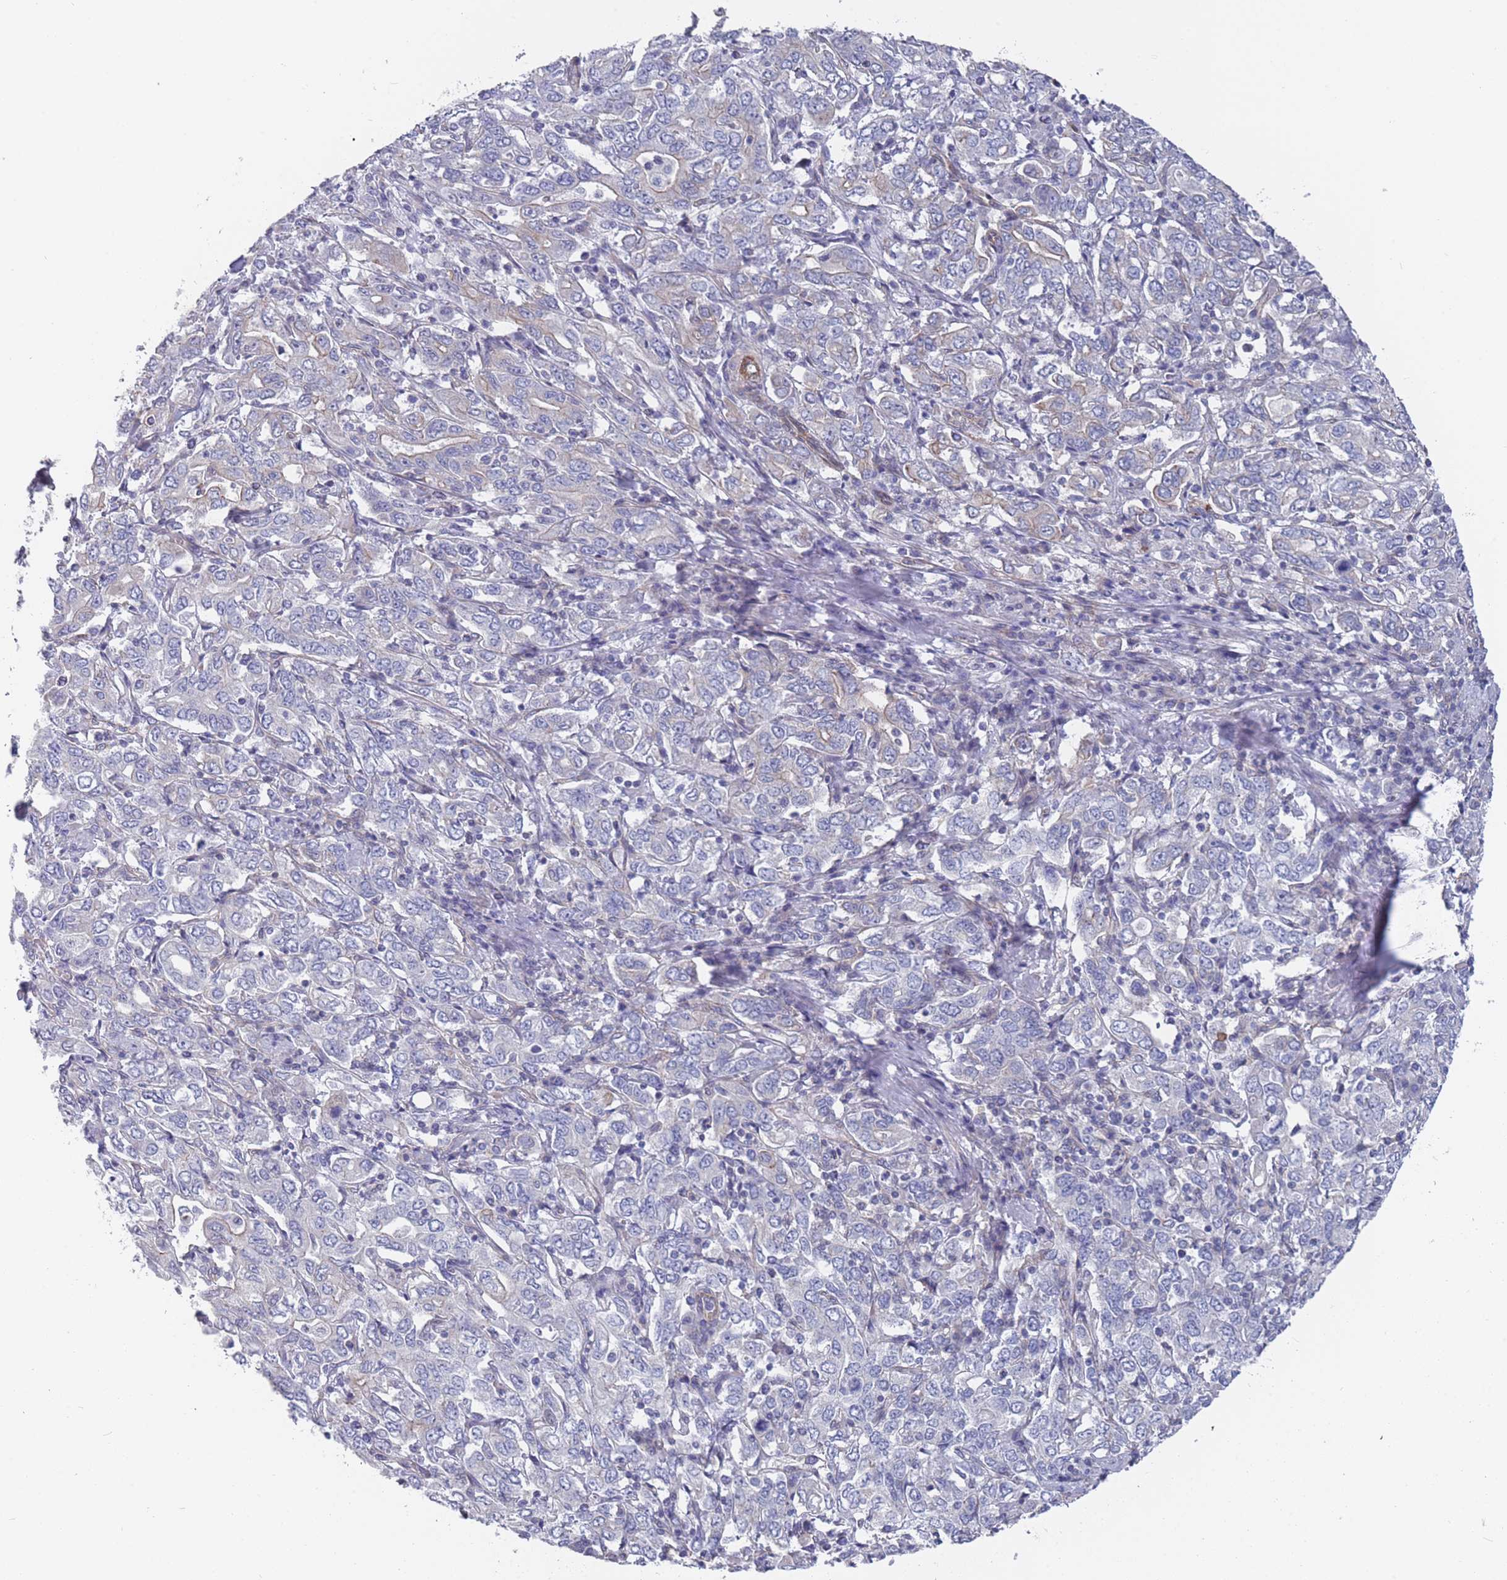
{"staining": {"intensity": "negative", "quantity": "none", "location": "none"}, "tissue": "stomach cancer", "cell_type": "Tumor cells", "image_type": "cancer", "snomed": [{"axis": "morphology", "description": "Adenocarcinoma, NOS"}, {"axis": "topography", "description": "Stomach, upper"}, {"axis": "topography", "description": "Stomach"}], "caption": "Protein analysis of adenocarcinoma (stomach) exhibits no significant expression in tumor cells.", "gene": "SLC1A6", "patient": {"sex": "male", "age": 62}}